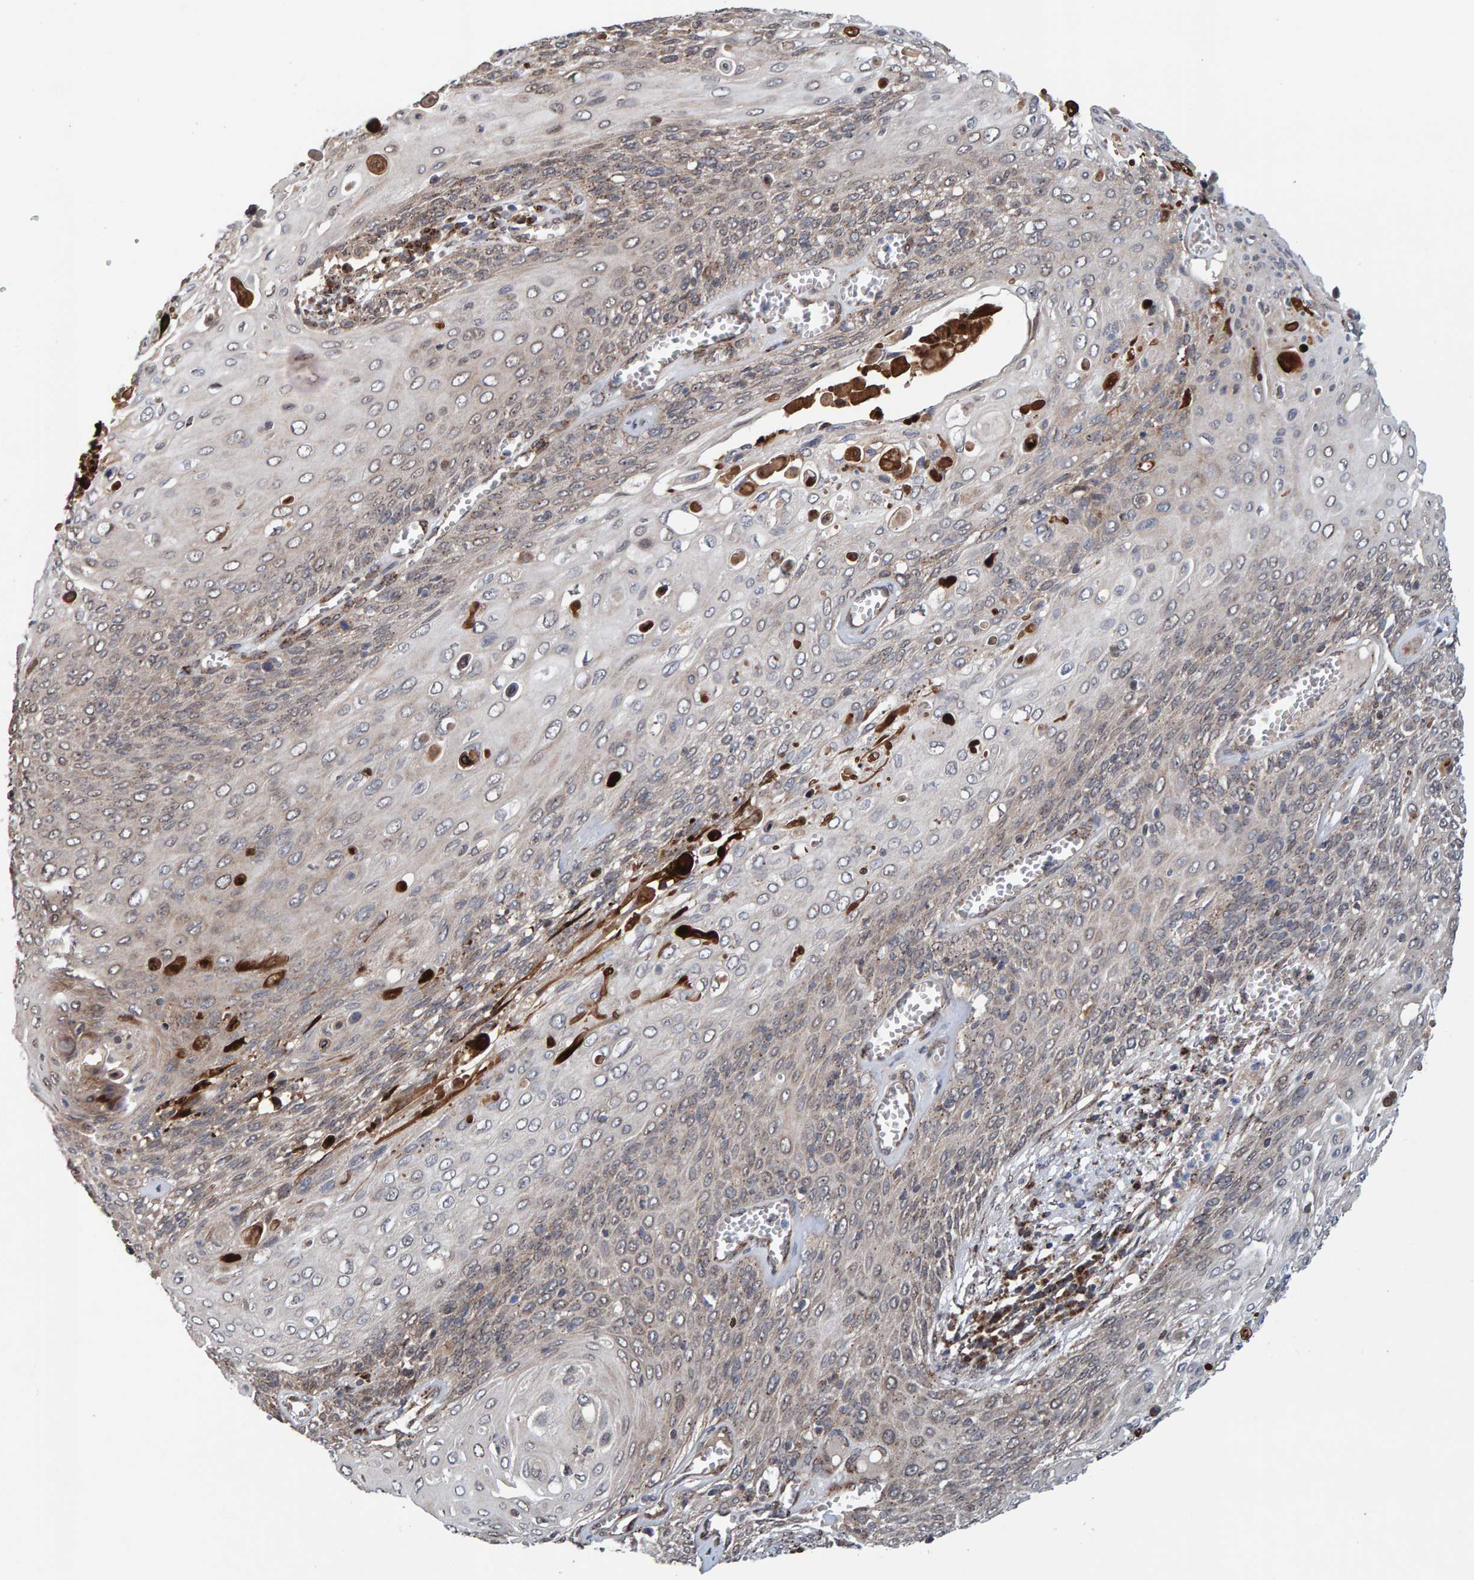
{"staining": {"intensity": "weak", "quantity": "<25%", "location": "cytoplasmic/membranous"}, "tissue": "cervical cancer", "cell_type": "Tumor cells", "image_type": "cancer", "snomed": [{"axis": "morphology", "description": "Squamous cell carcinoma, NOS"}, {"axis": "topography", "description": "Cervix"}], "caption": "Immunohistochemistry (IHC) micrograph of human cervical squamous cell carcinoma stained for a protein (brown), which exhibits no positivity in tumor cells.", "gene": "CCDC25", "patient": {"sex": "female", "age": 39}}